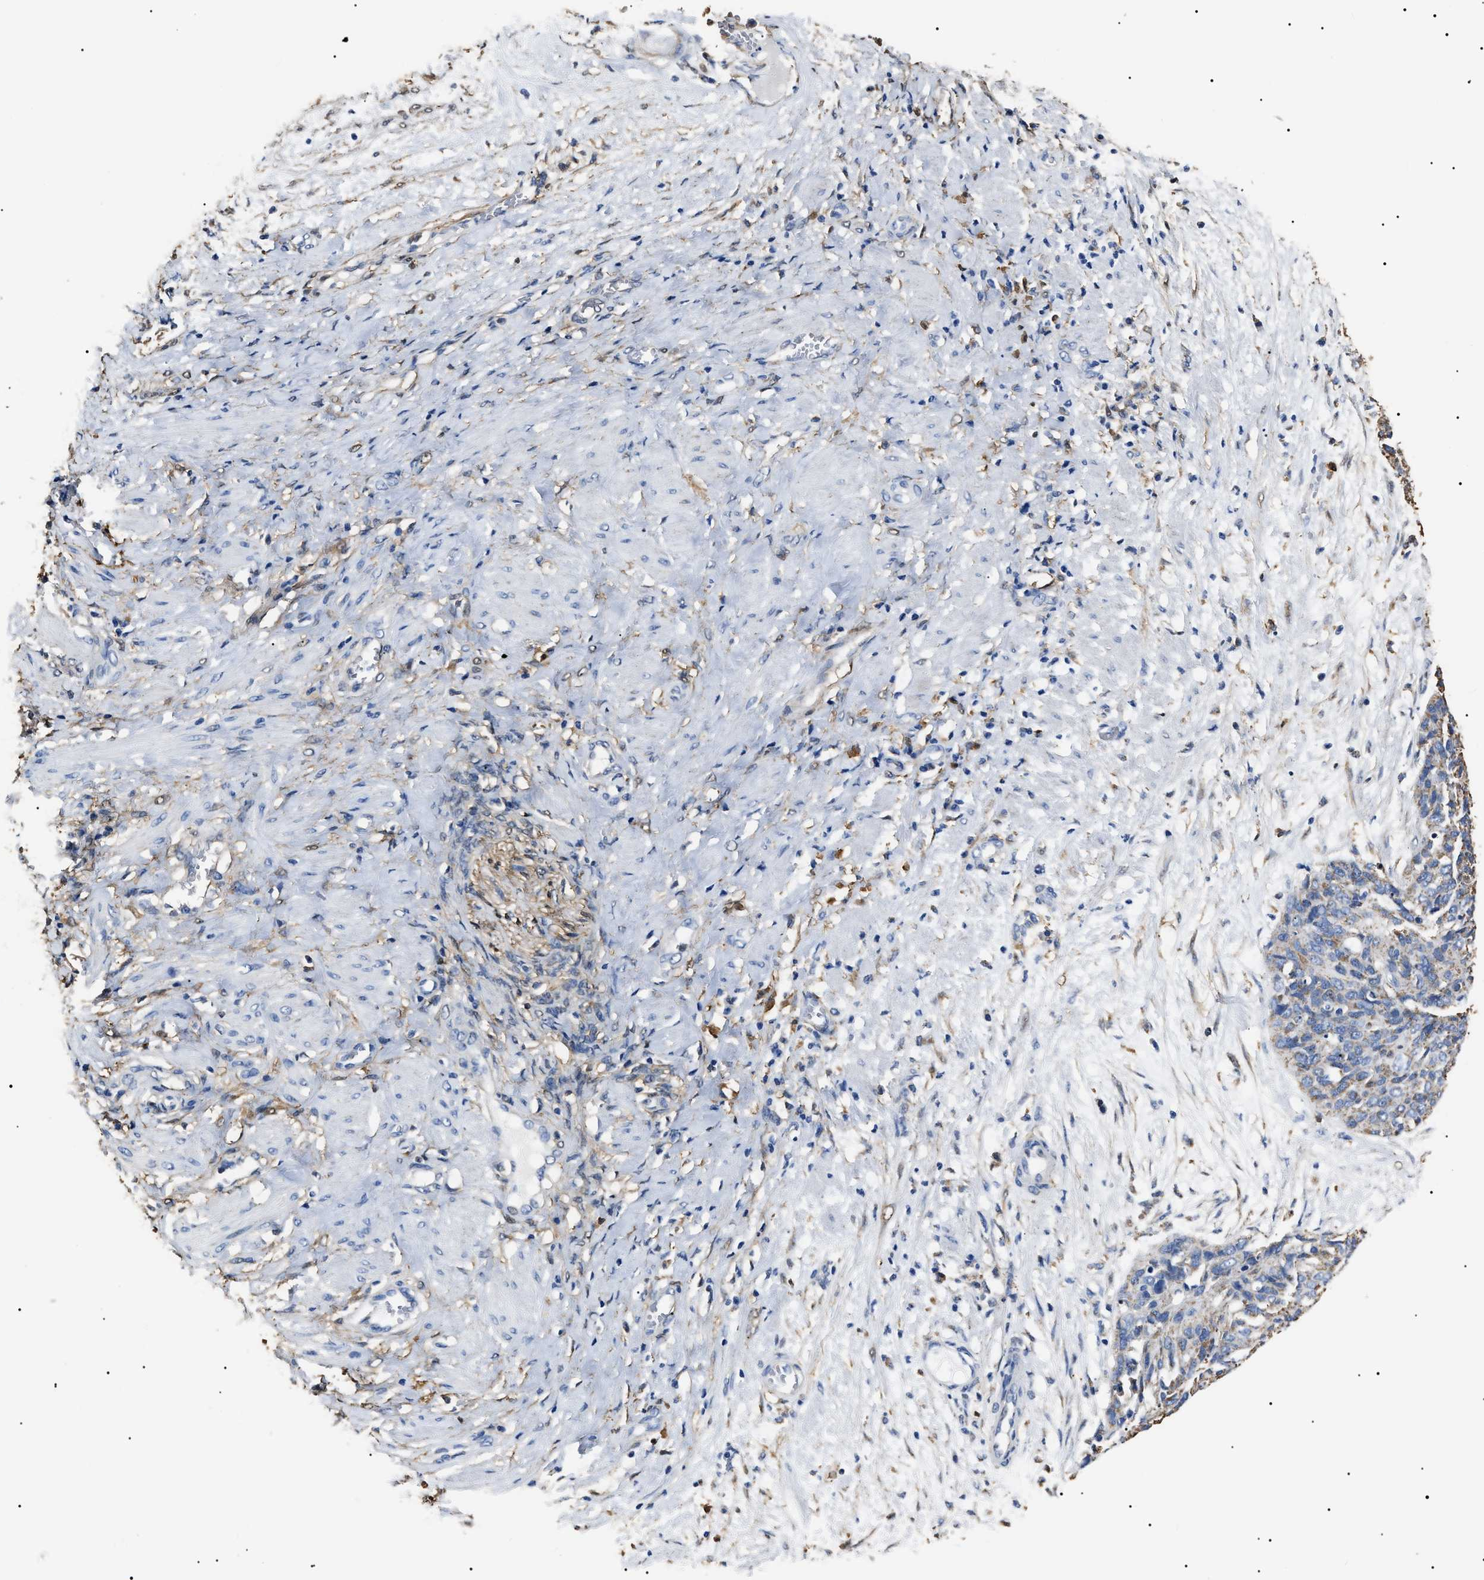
{"staining": {"intensity": "negative", "quantity": "none", "location": "none"}, "tissue": "ovarian cancer", "cell_type": "Tumor cells", "image_type": "cancer", "snomed": [{"axis": "morphology", "description": "Carcinoma, endometroid"}, {"axis": "topography", "description": "Ovary"}], "caption": "IHC micrograph of ovarian endometroid carcinoma stained for a protein (brown), which exhibits no expression in tumor cells. The staining was performed using DAB (3,3'-diaminobenzidine) to visualize the protein expression in brown, while the nuclei were stained in blue with hematoxylin (Magnification: 20x).", "gene": "ALDH1A1", "patient": {"sex": "female", "age": 60}}